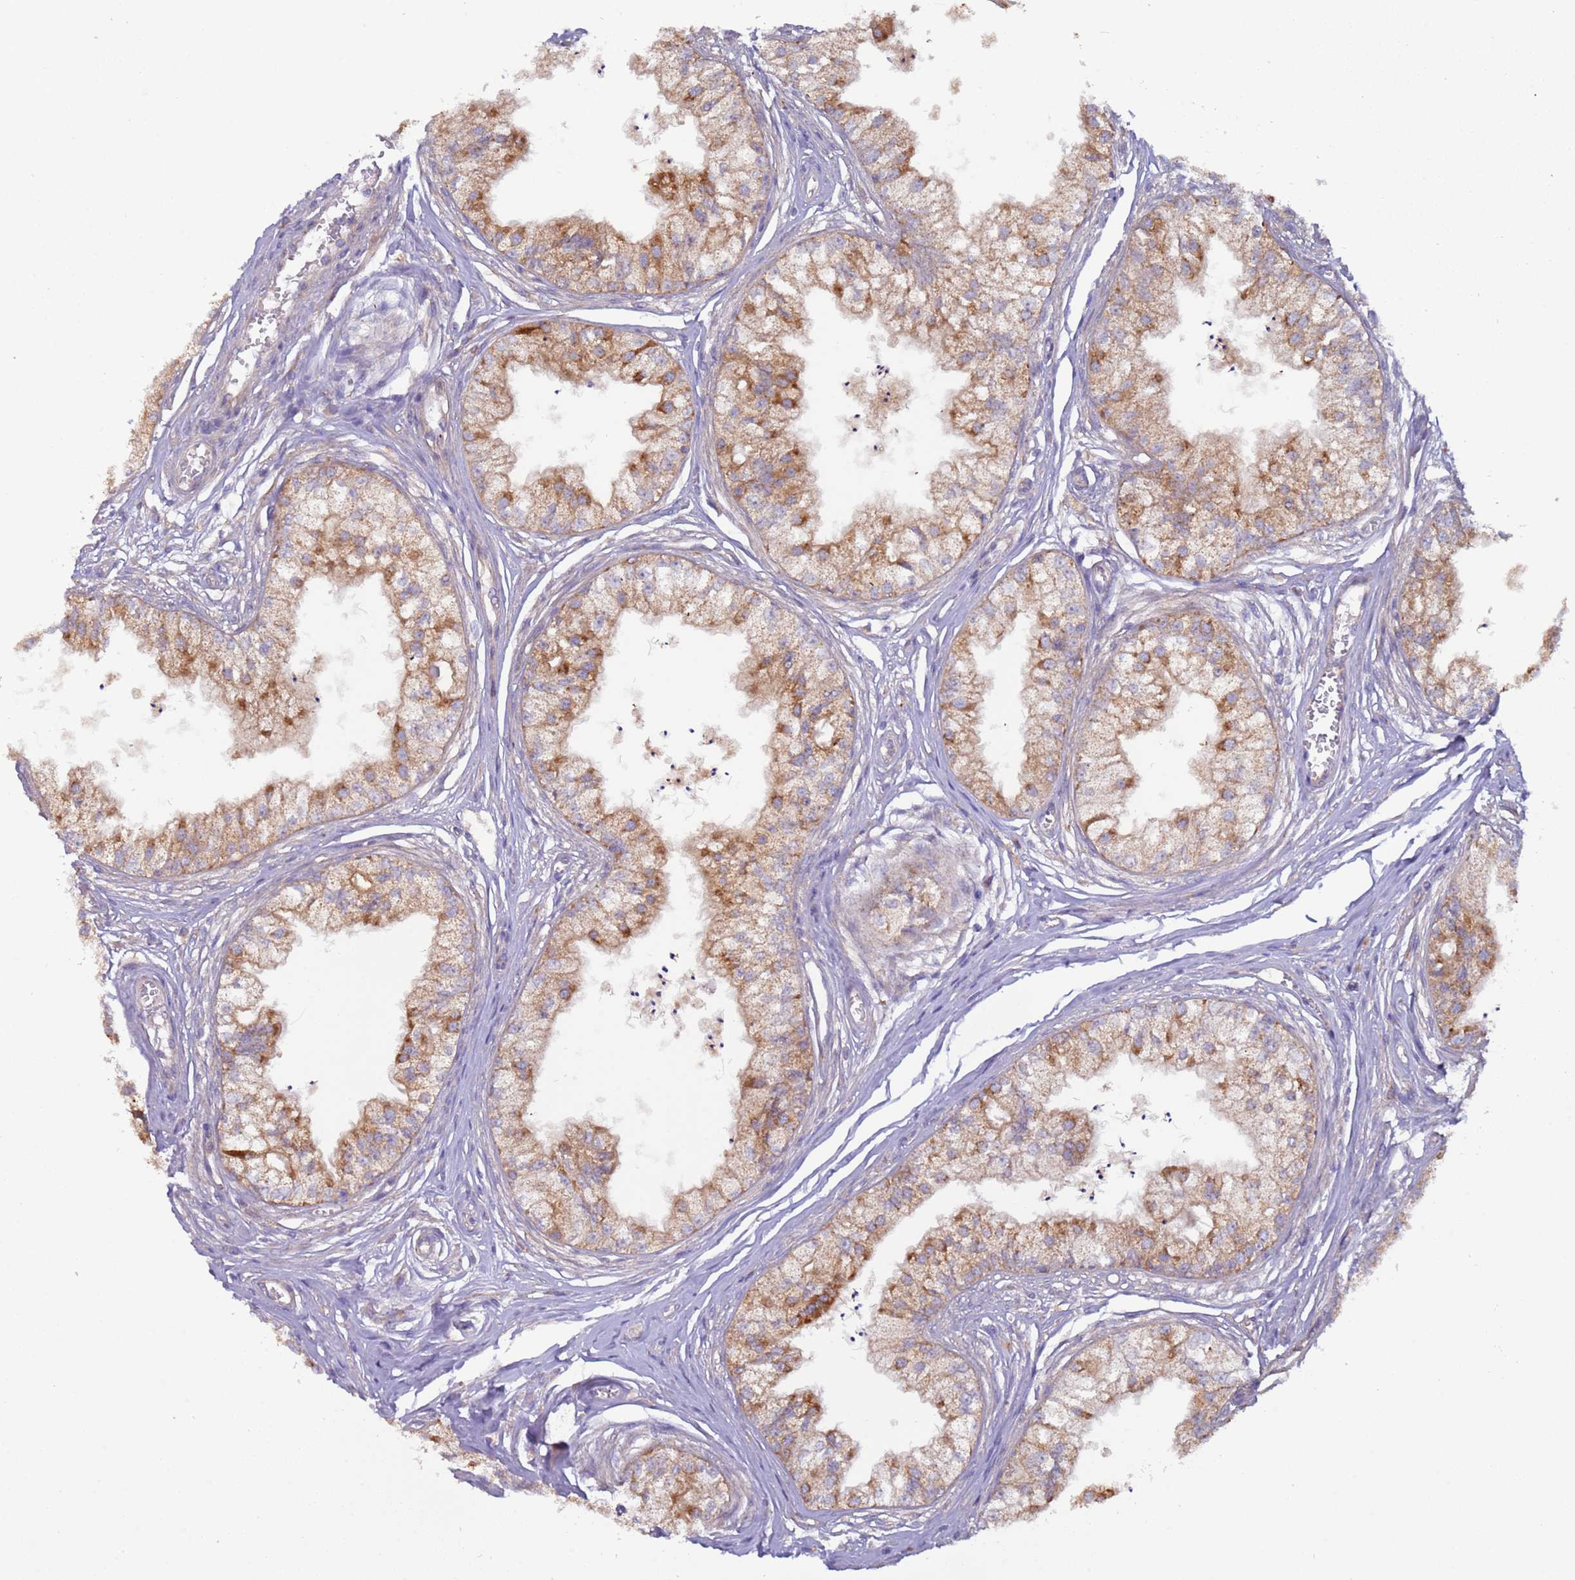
{"staining": {"intensity": "moderate", "quantity": ">75%", "location": "cytoplasmic/membranous"}, "tissue": "epididymis", "cell_type": "Glandular cells", "image_type": "normal", "snomed": [{"axis": "morphology", "description": "Normal tissue, NOS"}, {"axis": "topography", "description": "Epididymis"}], "caption": "This micrograph reveals immunohistochemistry (IHC) staining of unremarkable epididymis, with medium moderate cytoplasmic/membranous expression in approximately >75% of glandular cells.", "gene": "UQCRQ", "patient": {"sex": "male", "age": 79}}